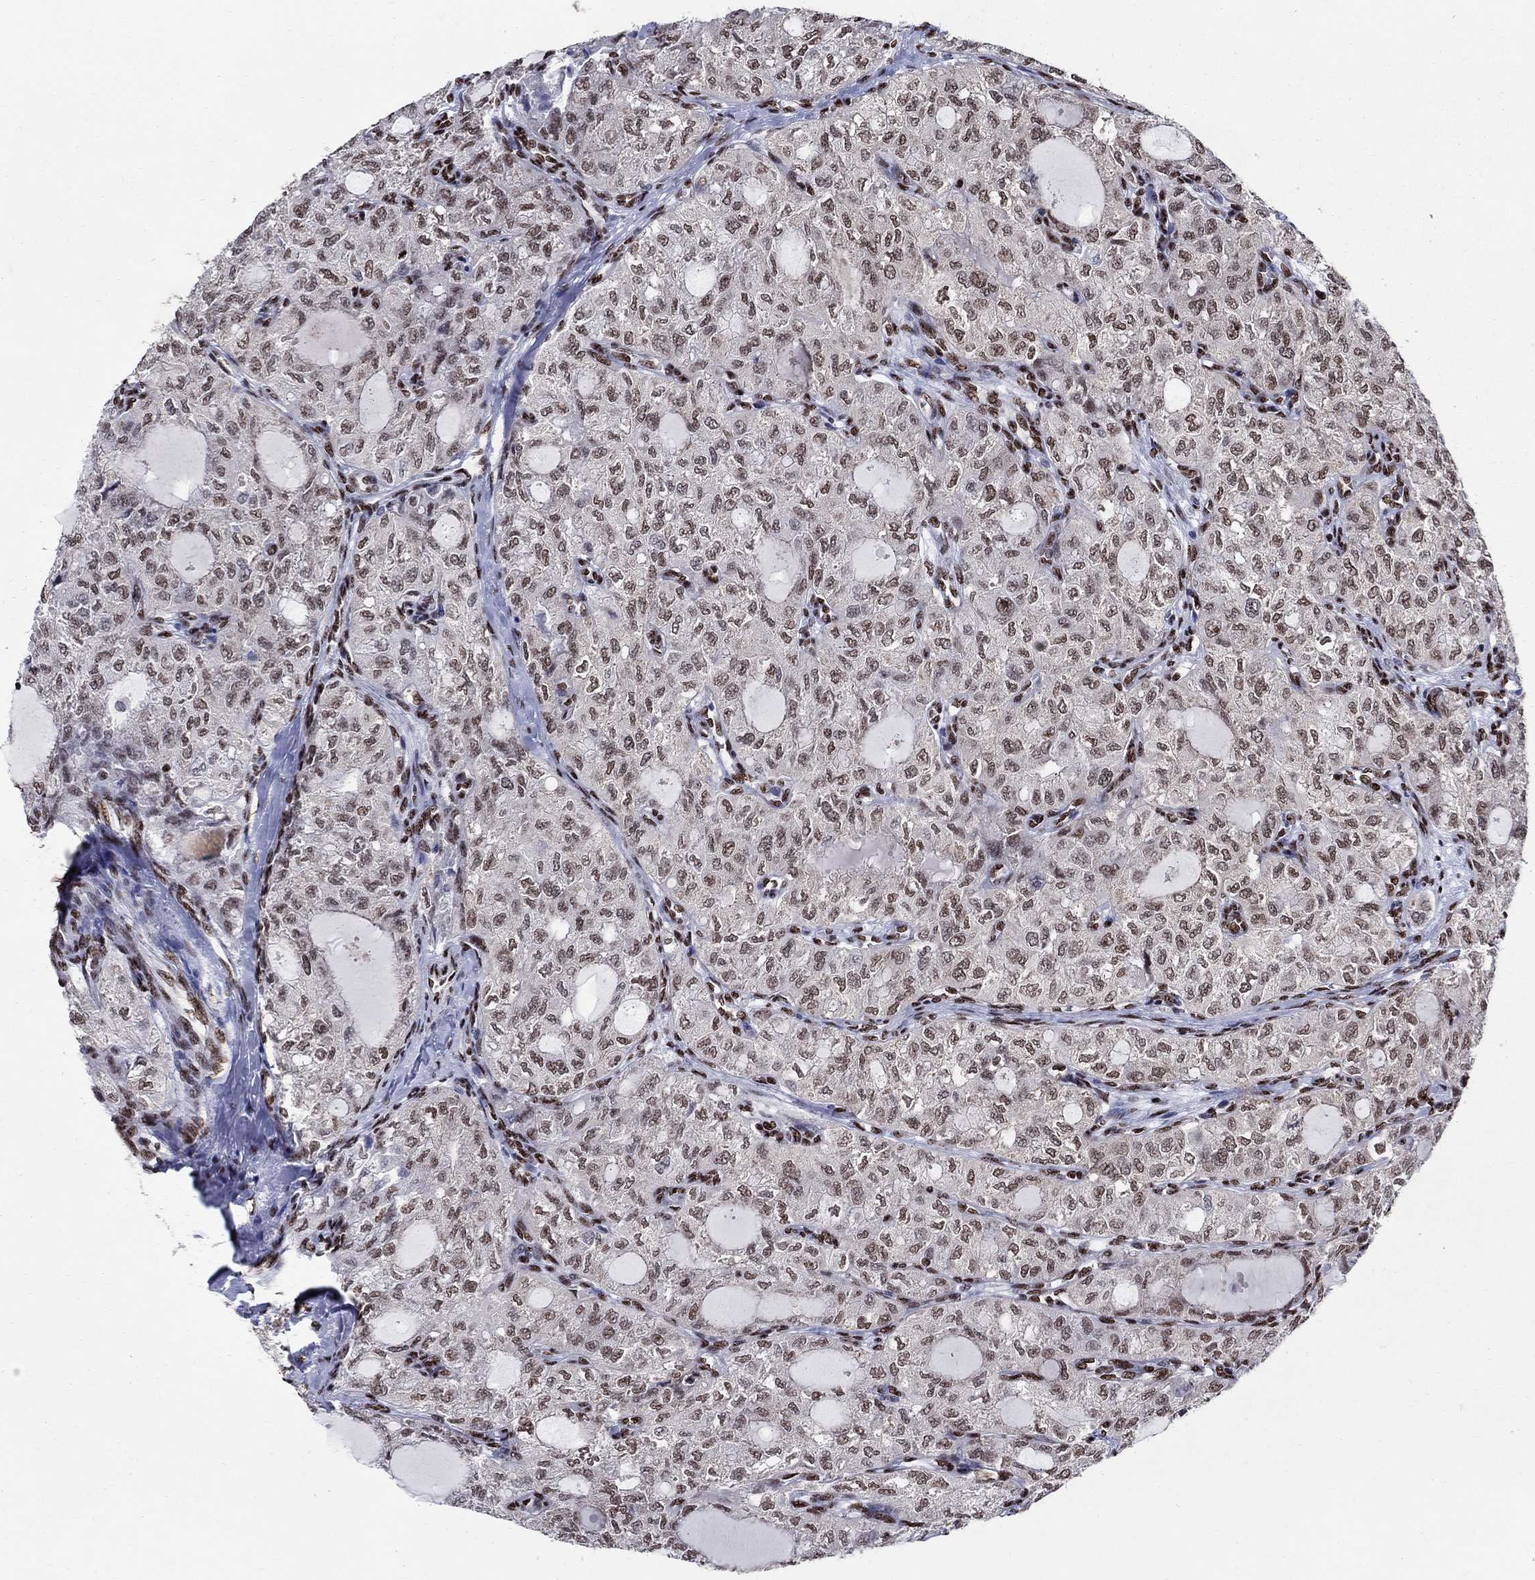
{"staining": {"intensity": "weak", "quantity": "25%-75%", "location": "nuclear"}, "tissue": "thyroid cancer", "cell_type": "Tumor cells", "image_type": "cancer", "snomed": [{"axis": "morphology", "description": "Follicular adenoma carcinoma, NOS"}, {"axis": "topography", "description": "Thyroid gland"}], "caption": "Immunohistochemical staining of human thyroid cancer demonstrates weak nuclear protein expression in approximately 25%-75% of tumor cells. (Stains: DAB (3,3'-diaminobenzidine) in brown, nuclei in blue, Microscopy: brightfield microscopy at high magnification).", "gene": "FBXO16", "patient": {"sex": "male", "age": 75}}